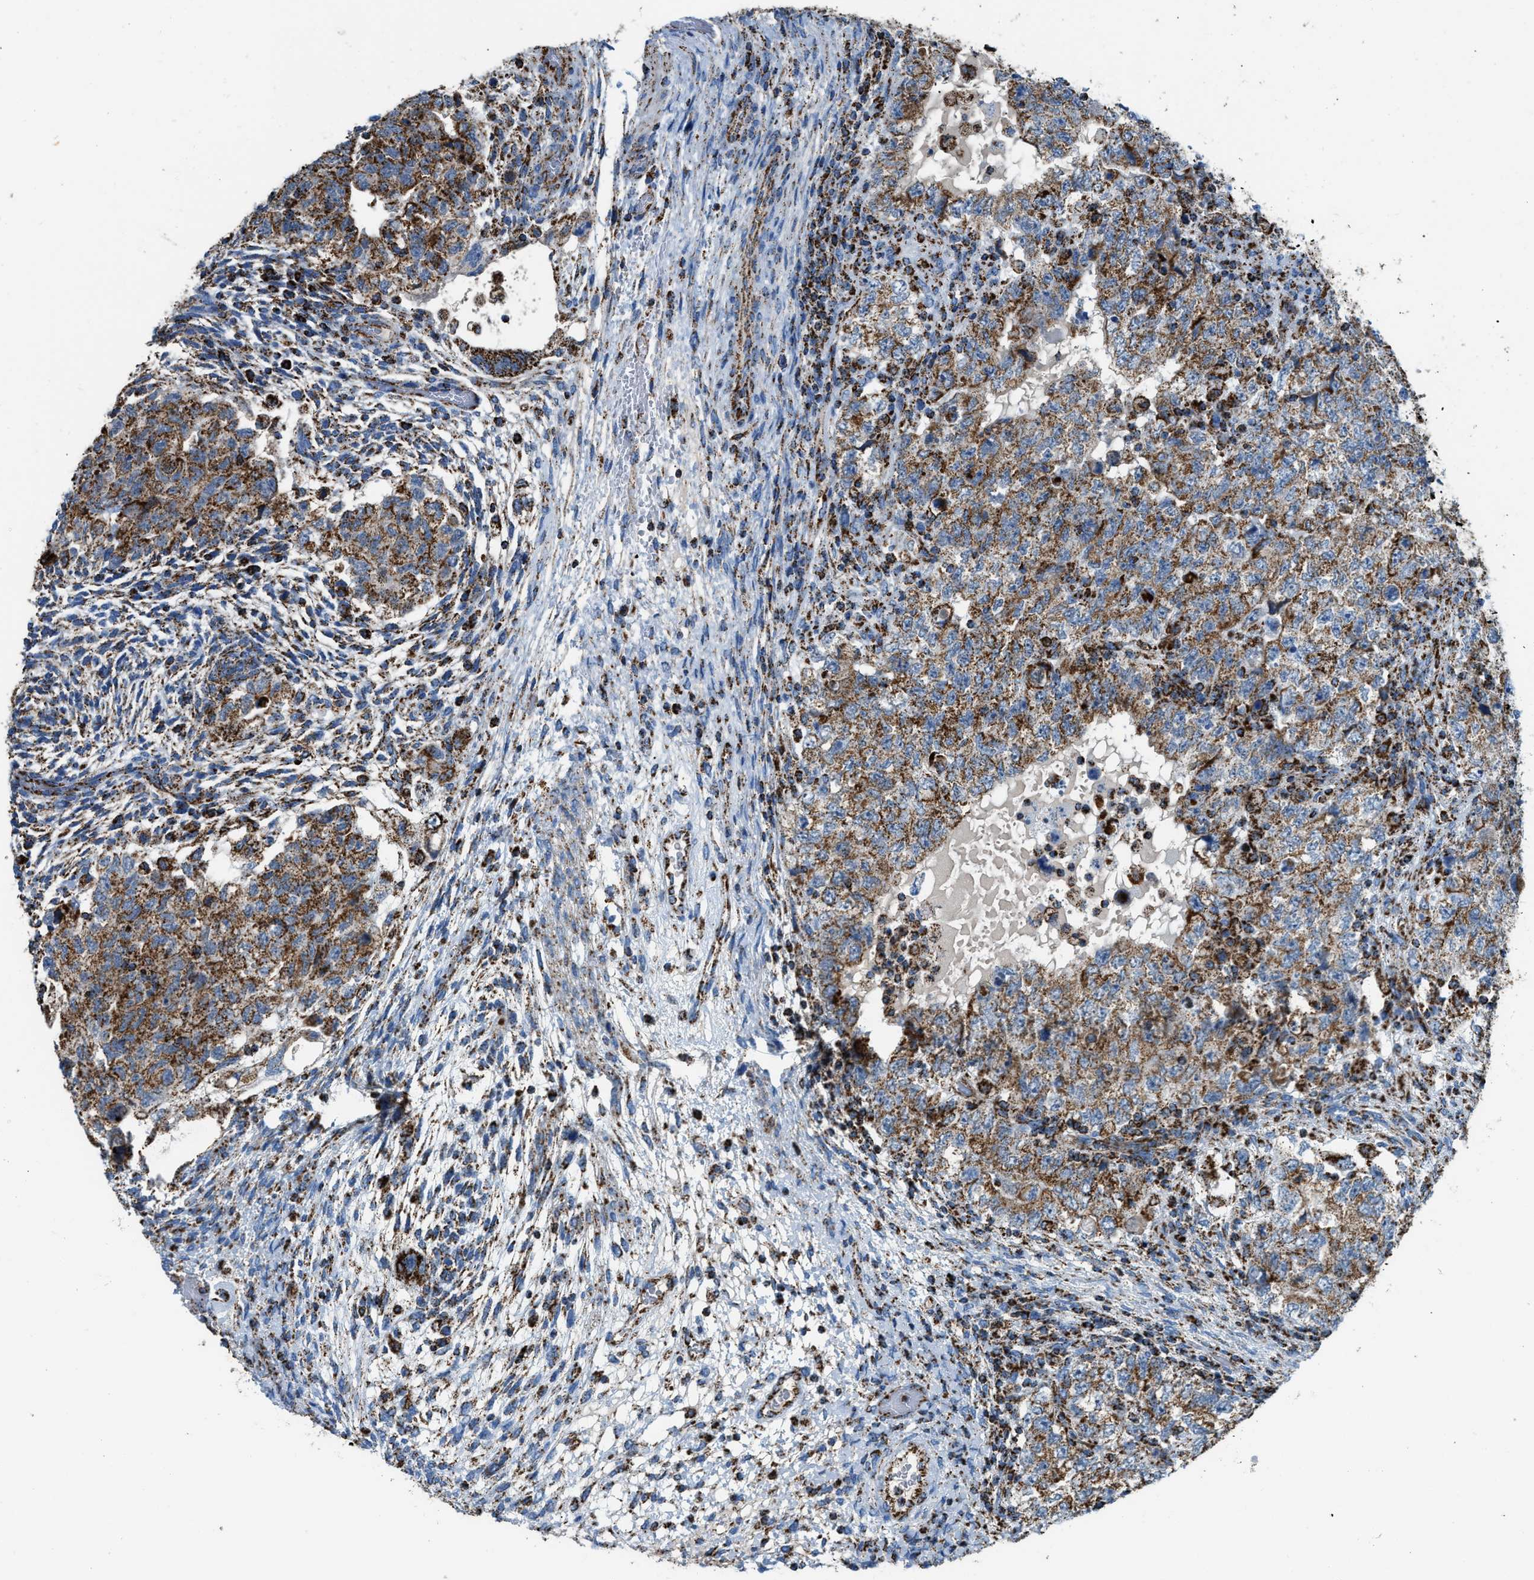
{"staining": {"intensity": "moderate", "quantity": ">75%", "location": "cytoplasmic/membranous"}, "tissue": "testis cancer", "cell_type": "Tumor cells", "image_type": "cancer", "snomed": [{"axis": "morphology", "description": "Carcinoma, Embryonal, NOS"}, {"axis": "topography", "description": "Testis"}], "caption": "Moderate cytoplasmic/membranous expression for a protein is present in approximately >75% of tumor cells of testis cancer using immunohistochemistry.", "gene": "ETFB", "patient": {"sex": "male", "age": 36}}